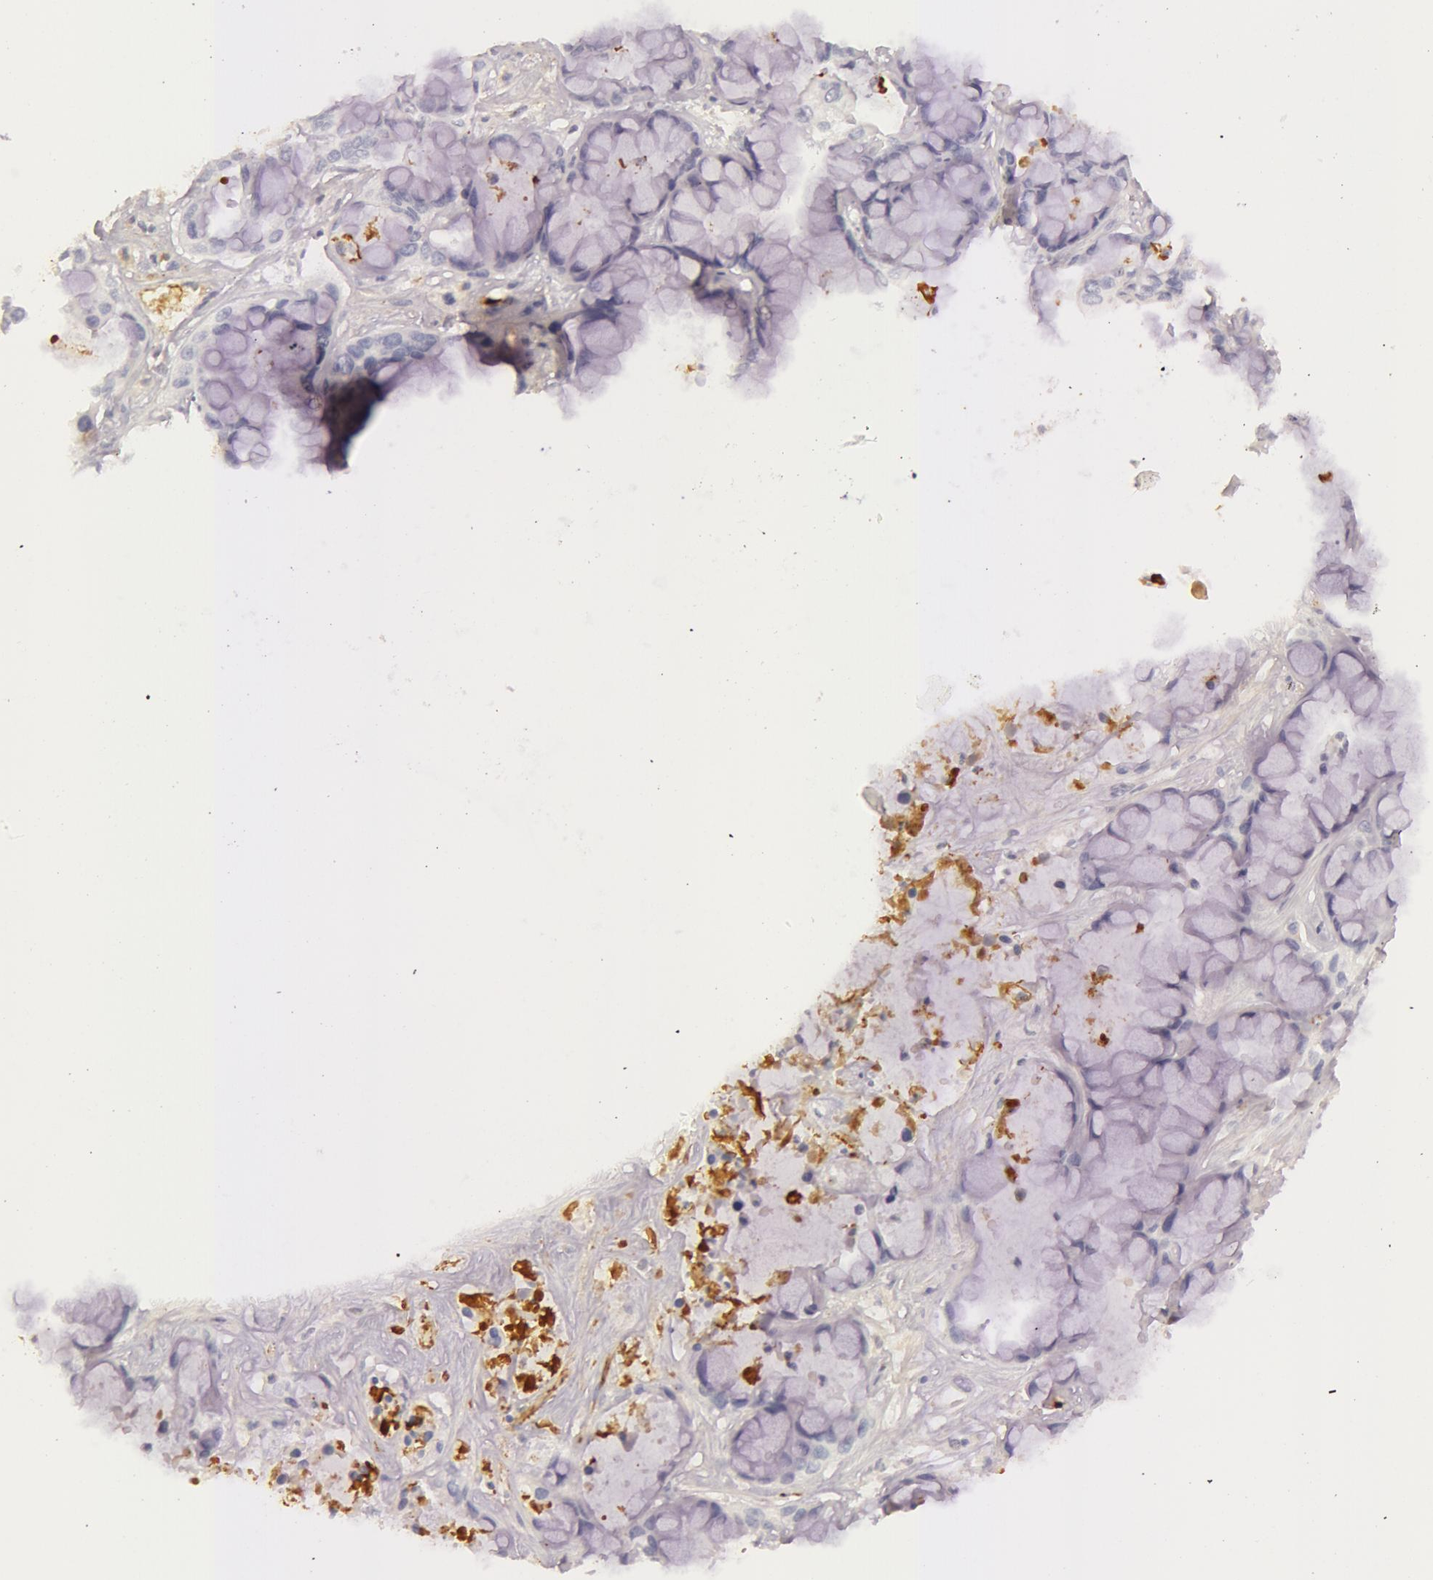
{"staining": {"intensity": "negative", "quantity": "none", "location": "none"}, "tissue": "liver cancer", "cell_type": "Tumor cells", "image_type": "cancer", "snomed": [{"axis": "morphology", "description": "Cholangiocarcinoma"}, {"axis": "topography", "description": "Liver"}], "caption": "High magnification brightfield microscopy of liver cancer (cholangiocarcinoma) stained with DAB (brown) and counterstained with hematoxylin (blue): tumor cells show no significant expression.", "gene": "C4BPA", "patient": {"sex": "female", "age": 65}}